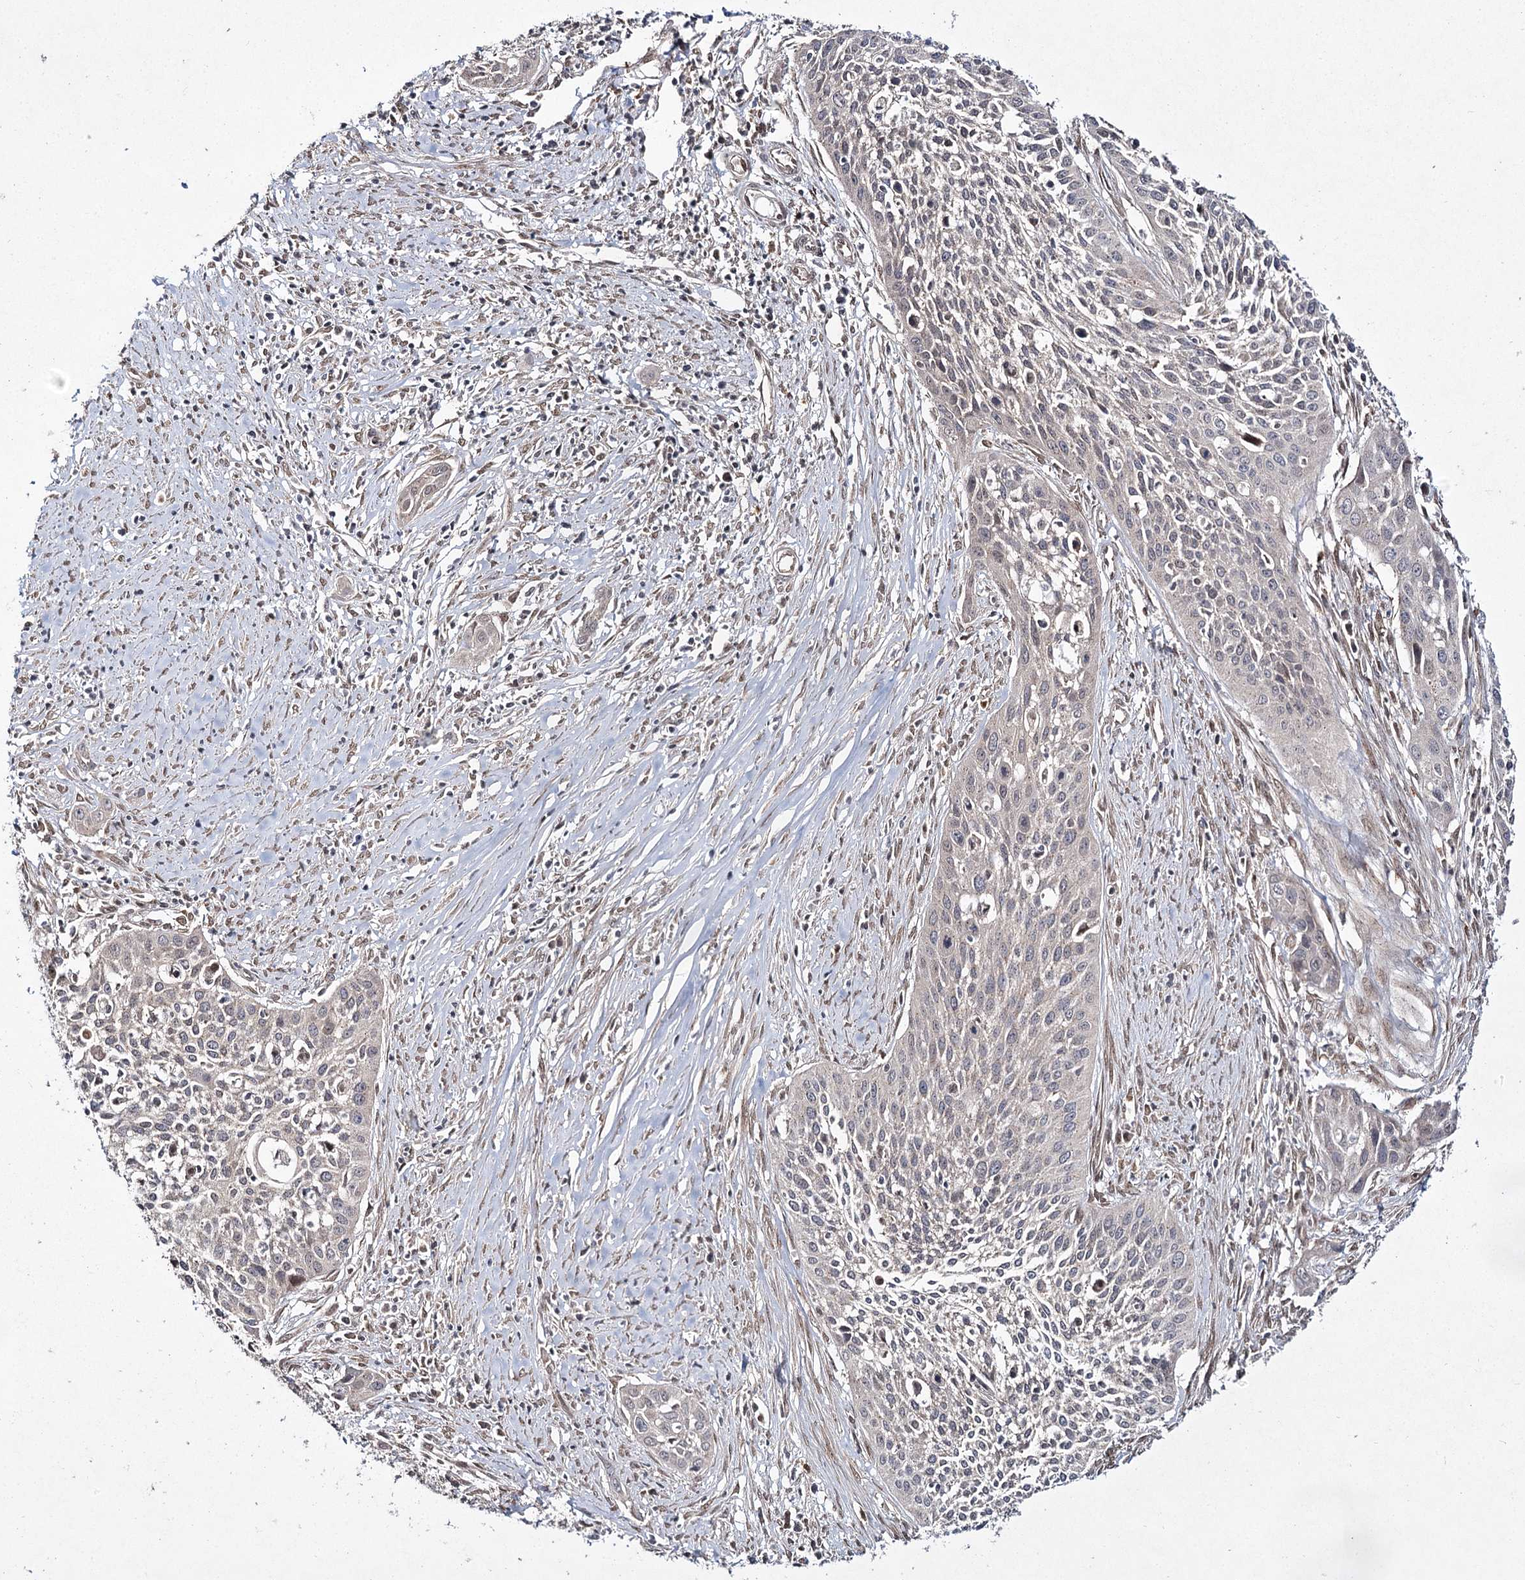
{"staining": {"intensity": "negative", "quantity": "none", "location": "none"}, "tissue": "cervical cancer", "cell_type": "Tumor cells", "image_type": "cancer", "snomed": [{"axis": "morphology", "description": "Squamous cell carcinoma, NOS"}, {"axis": "topography", "description": "Cervix"}], "caption": "Tumor cells show no significant staining in cervical squamous cell carcinoma. The staining is performed using DAB (3,3'-diaminobenzidine) brown chromogen with nuclei counter-stained in using hematoxylin.", "gene": "TRNT1", "patient": {"sex": "female", "age": 34}}